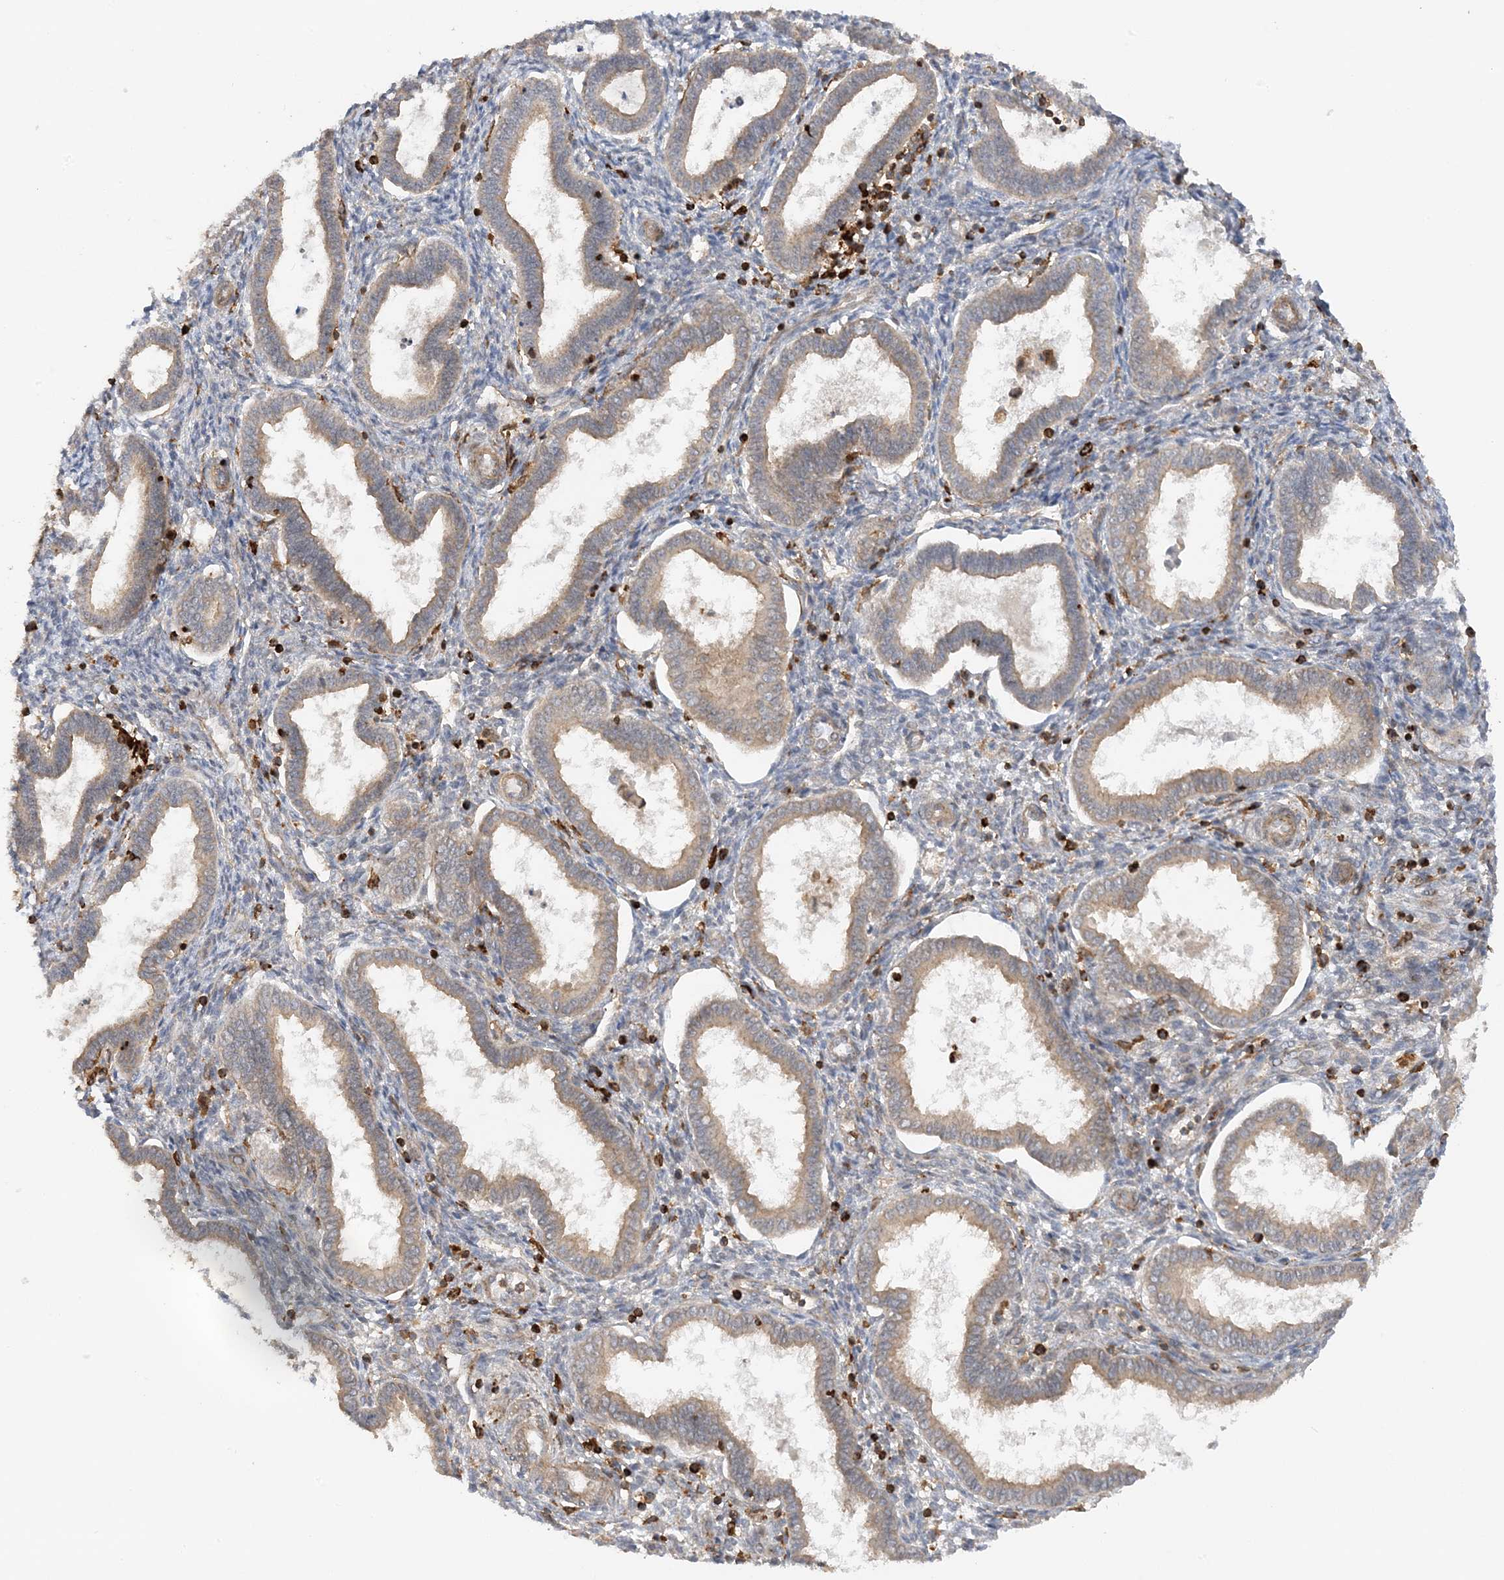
{"staining": {"intensity": "weak", "quantity": "<25%", "location": "cytoplasmic/membranous,nuclear"}, "tissue": "endometrium", "cell_type": "Cells in endometrial stroma", "image_type": "normal", "snomed": [{"axis": "morphology", "description": "Normal tissue, NOS"}, {"axis": "topography", "description": "Endometrium"}], "caption": "Histopathology image shows no significant protein expression in cells in endometrial stroma of unremarkable endometrium. The staining is performed using DAB brown chromogen with nuclei counter-stained in using hematoxylin.", "gene": "TATDN3", "patient": {"sex": "female", "age": 24}}